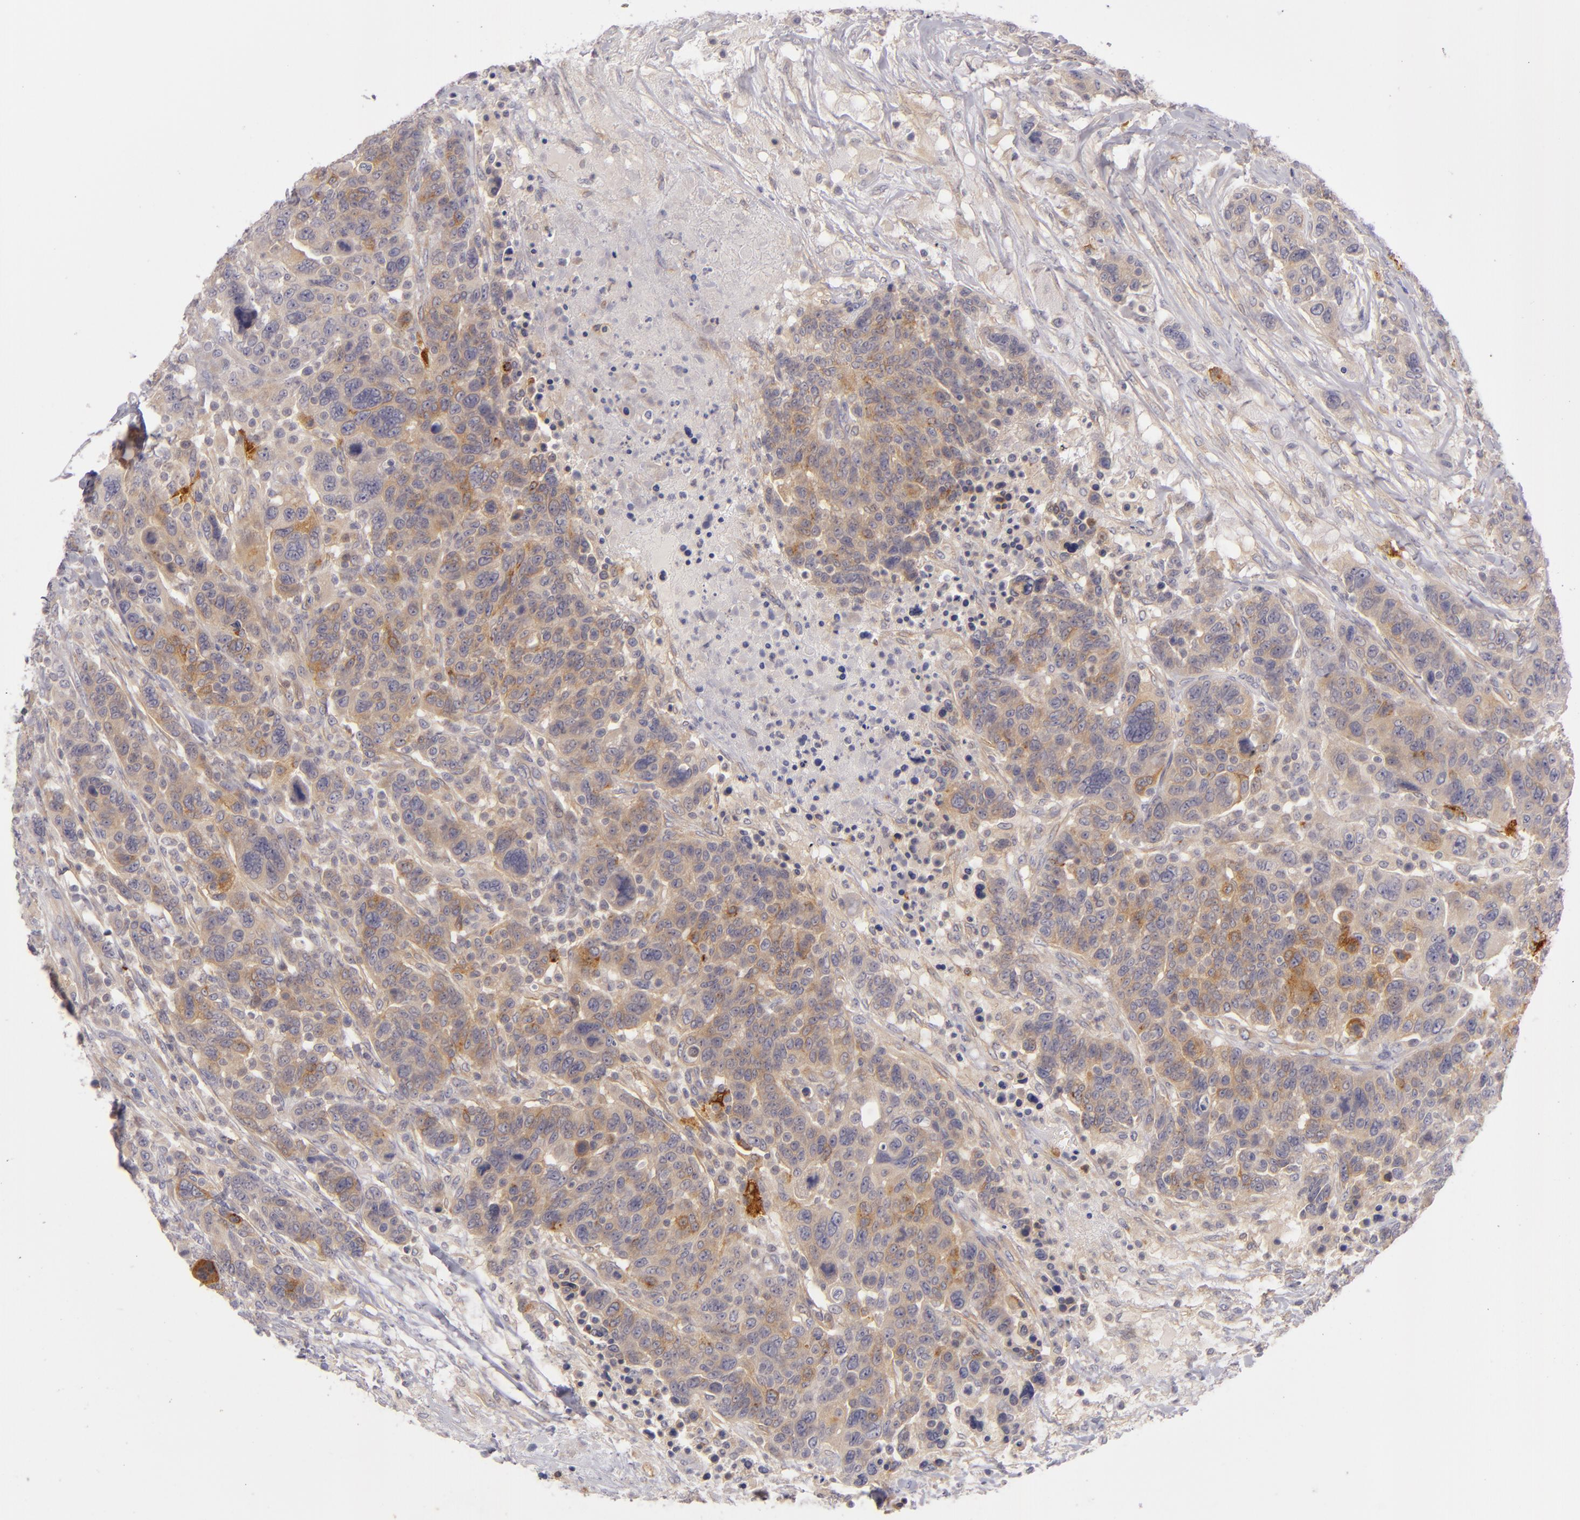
{"staining": {"intensity": "moderate", "quantity": "25%-75%", "location": "cytoplasmic/membranous"}, "tissue": "breast cancer", "cell_type": "Tumor cells", "image_type": "cancer", "snomed": [{"axis": "morphology", "description": "Duct carcinoma"}, {"axis": "topography", "description": "Breast"}], "caption": "IHC (DAB) staining of breast intraductal carcinoma displays moderate cytoplasmic/membranous protein expression in approximately 25%-75% of tumor cells.", "gene": "CD83", "patient": {"sex": "female", "age": 37}}